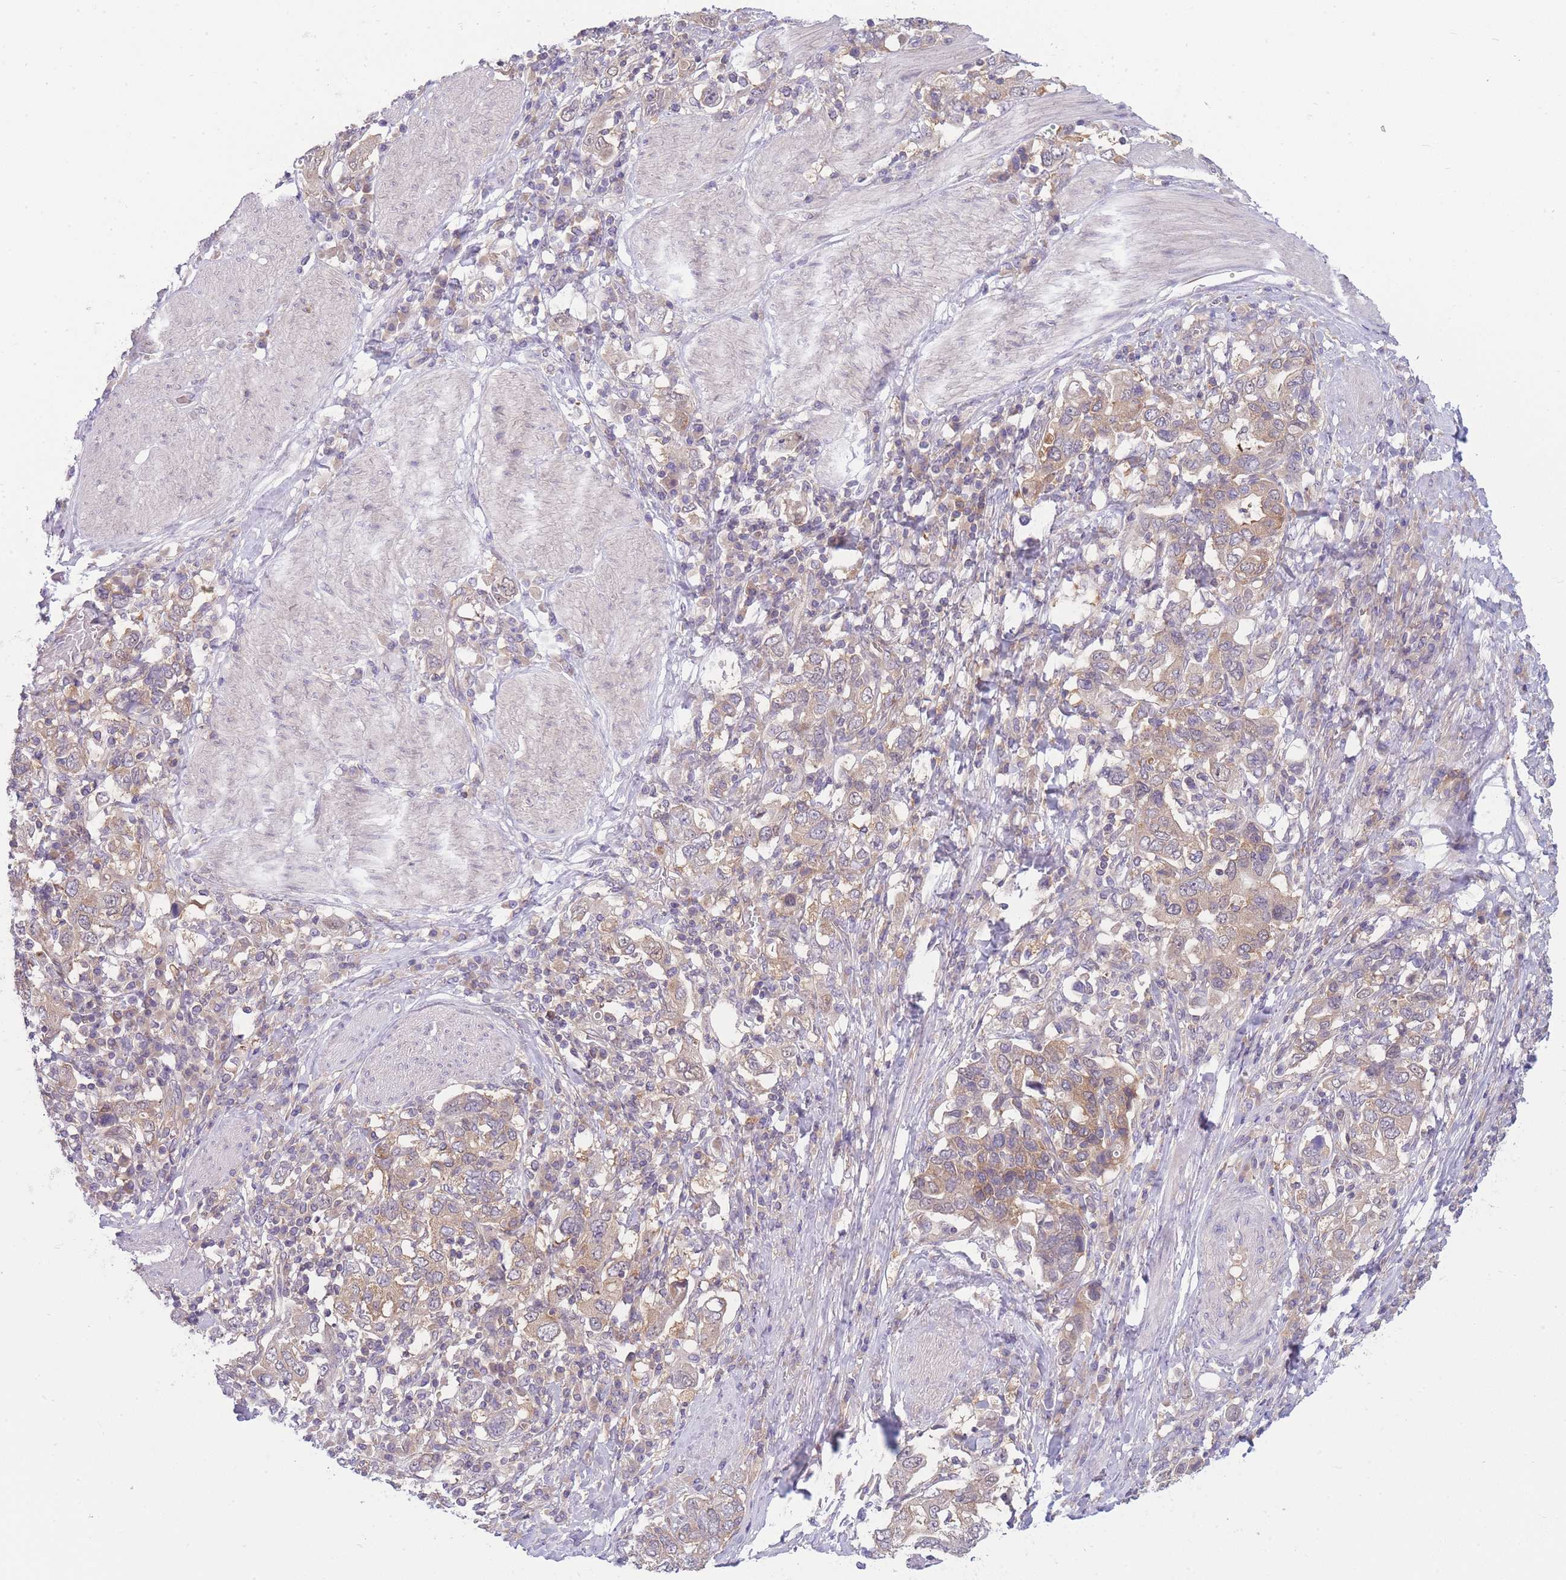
{"staining": {"intensity": "weak", "quantity": ">75%", "location": "cytoplasmic/membranous"}, "tissue": "stomach cancer", "cell_type": "Tumor cells", "image_type": "cancer", "snomed": [{"axis": "morphology", "description": "Adenocarcinoma, NOS"}, {"axis": "topography", "description": "Stomach, upper"}, {"axis": "topography", "description": "Stomach"}], "caption": "The micrograph reveals staining of adenocarcinoma (stomach), revealing weak cytoplasmic/membranous protein staining (brown color) within tumor cells.", "gene": "PFDN6", "patient": {"sex": "male", "age": 62}}